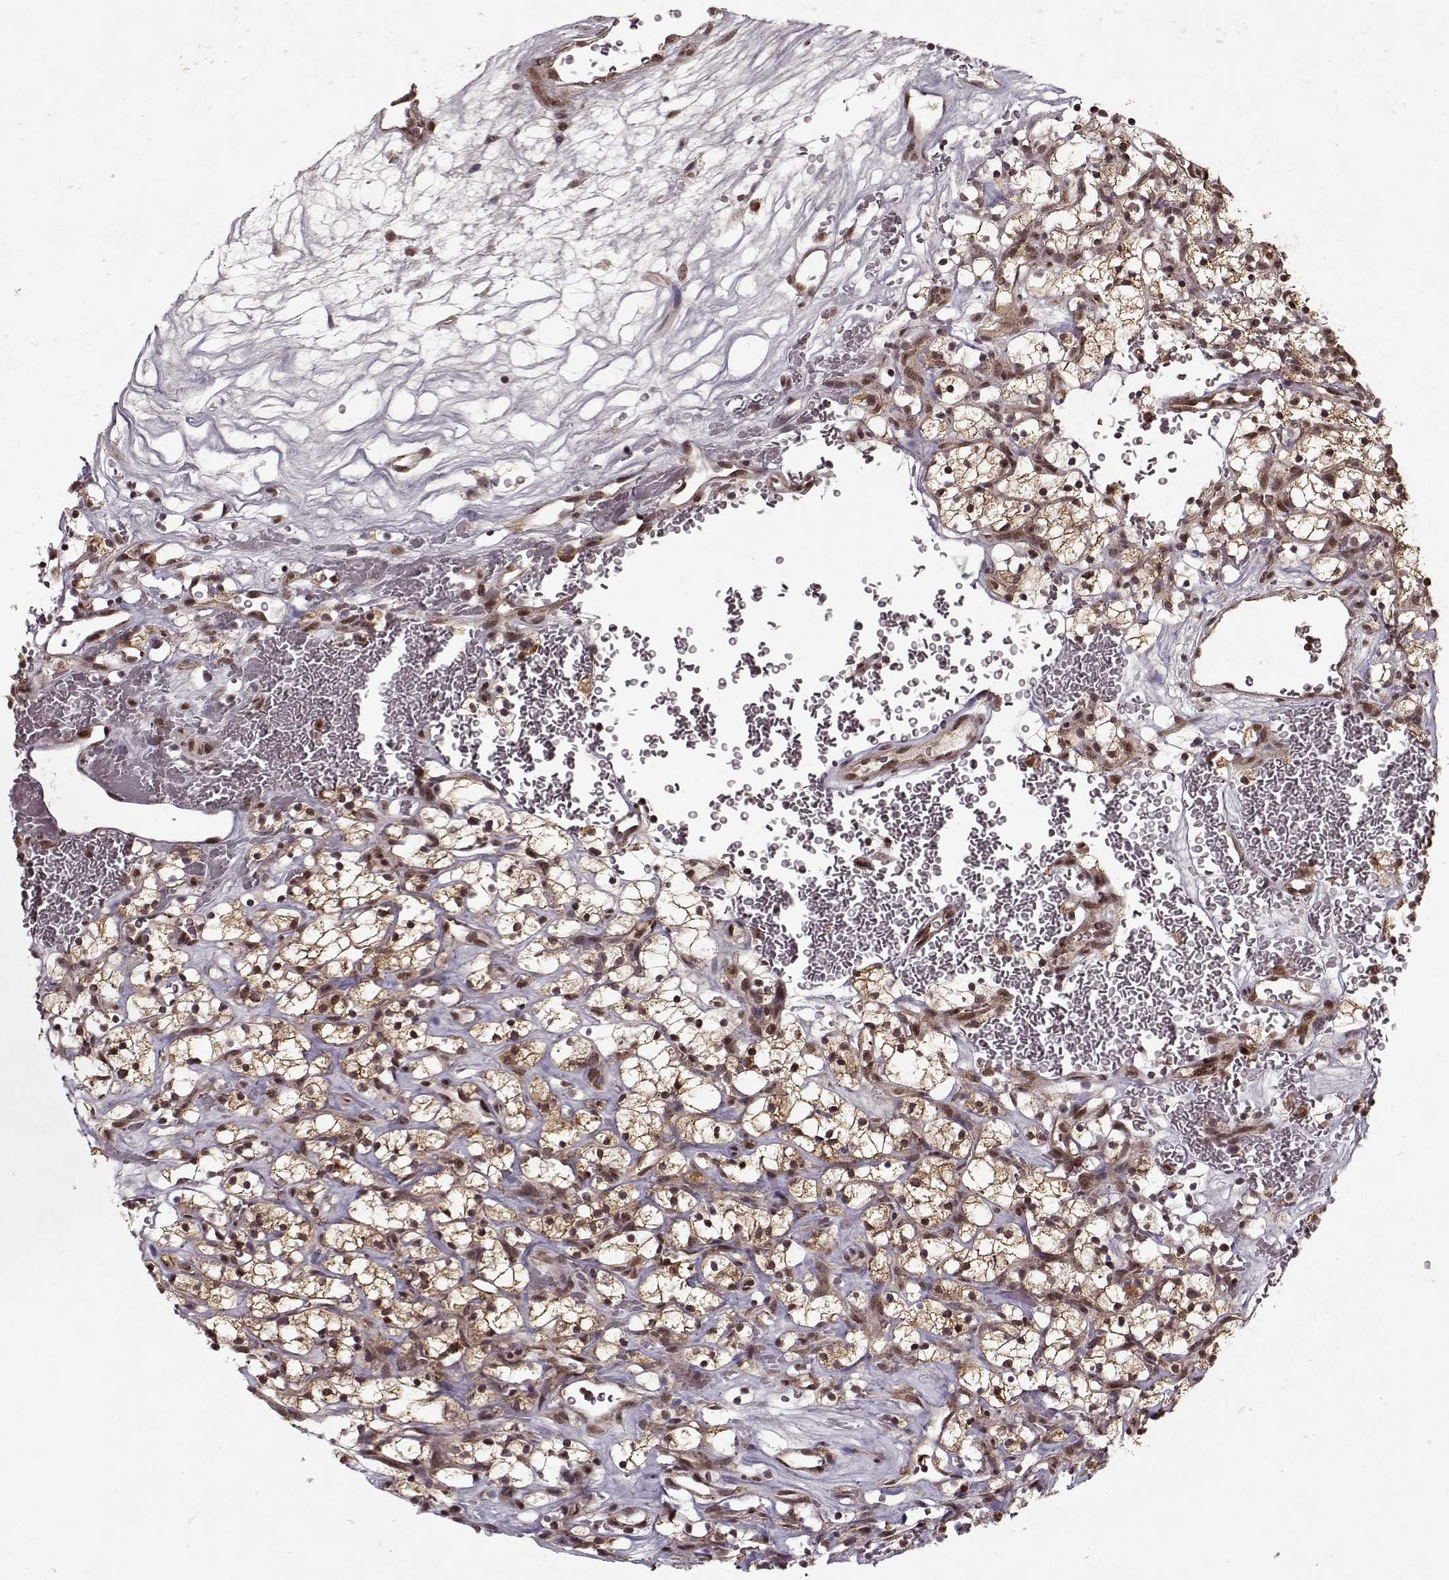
{"staining": {"intensity": "strong", "quantity": ">75%", "location": "cytoplasmic/membranous,nuclear"}, "tissue": "renal cancer", "cell_type": "Tumor cells", "image_type": "cancer", "snomed": [{"axis": "morphology", "description": "Adenocarcinoma, NOS"}, {"axis": "topography", "description": "Kidney"}], "caption": "Adenocarcinoma (renal) stained with a brown dye demonstrates strong cytoplasmic/membranous and nuclear positive positivity in approximately >75% of tumor cells.", "gene": "PSMA7", "patient": {"sex": "female", "age": 64}}